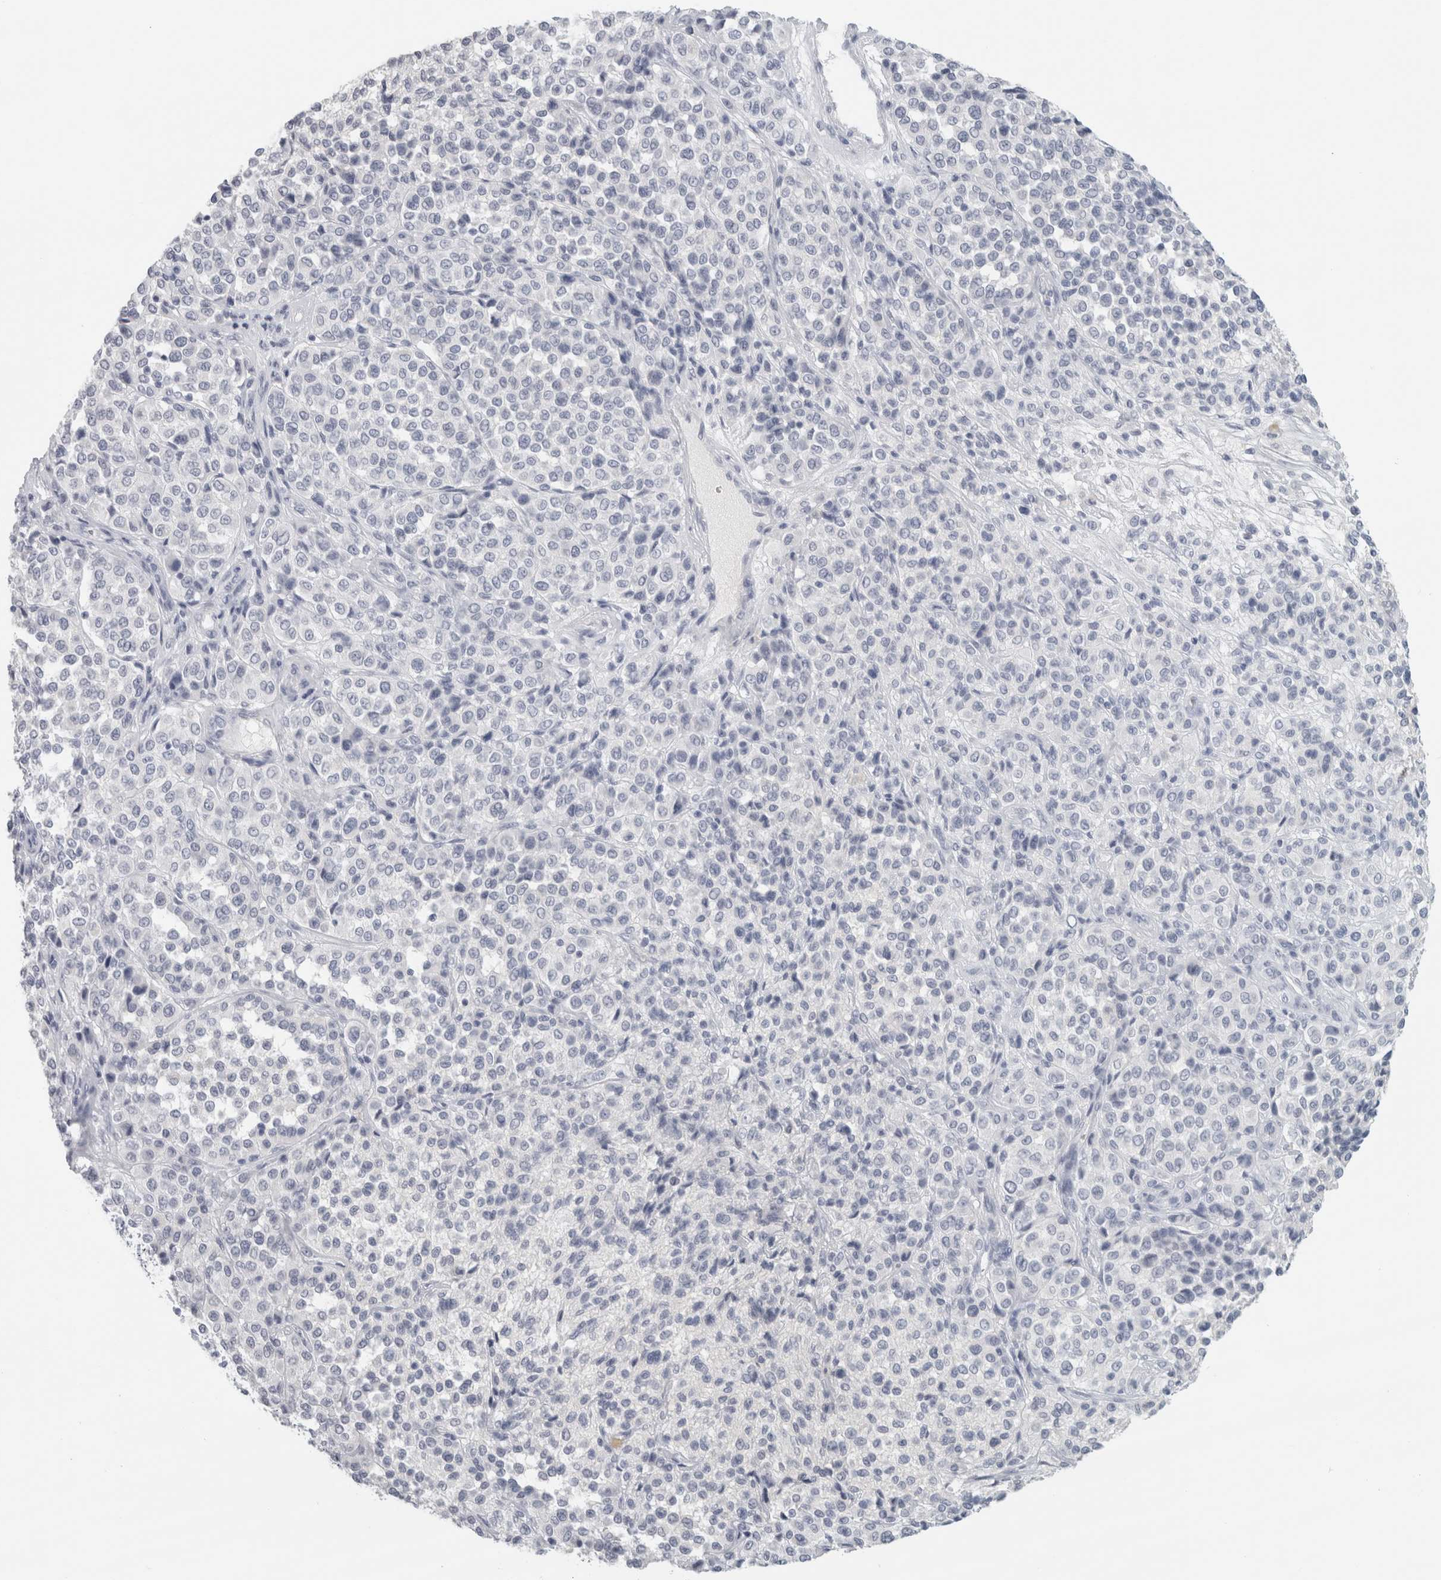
{"staining": {"intensity": "negative", "quantity": "none", "location": "none"}, "tissue": "melanoma", "cell_type": "Tumor cells", "image_type": "cancer", "snomed": [{"axis": "morphology", "description": "Malignant melanoma, Metastatic site"}, {"axis": "topography", "description": "Pancreas"}], "caption": "The image shows no significant expression in tumor cells of melanoma. (IHC, brightfield microscopy, high magnification).", "gene": "SLC28A3", "patient": {"sex": "female", "age": 30}}